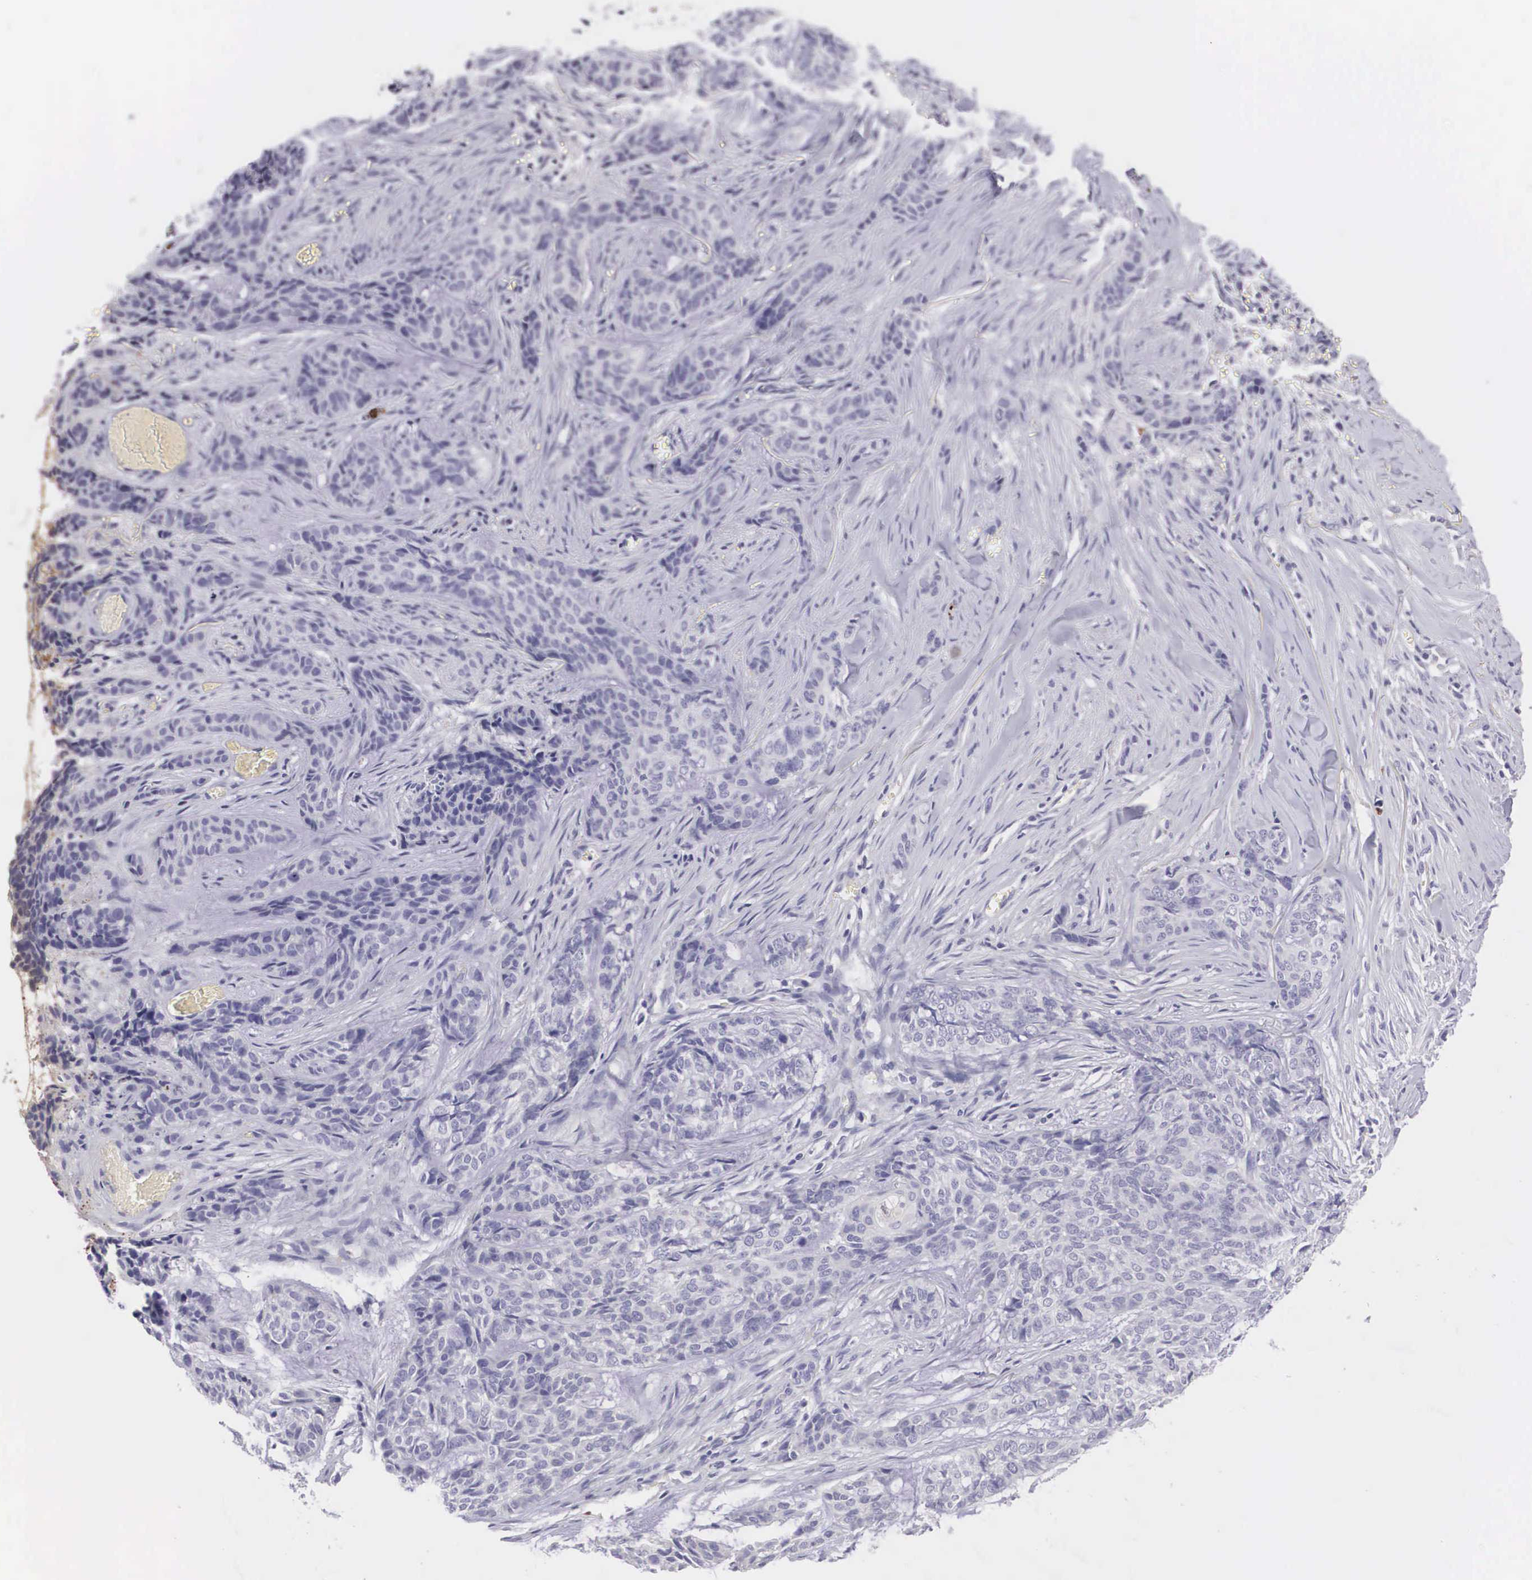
{"staining": {"intensity": "negative", "quantity": "none", "location": "none"}, "tissue": "skin cancer", "cell_type": "Tumor cells", "image_type": "cancer", "snomed": [{"axis": "morphology", "description": "Normal tissue, NOS"}, {"axis": "morphology", "description": "Basal cell carcinoma"}, {"axis": "topography", "description": "Skin"}], "caption": "High magnification brightfield microscopy of skin basal cell carcinoma stained with DAB (brown) and counterstained with hematoxylin (blue): tumor cells show no significant expression. Nuclei are stained in blue.", "gene": "CLU", "patient": {"sex": "female", "age": 65}}